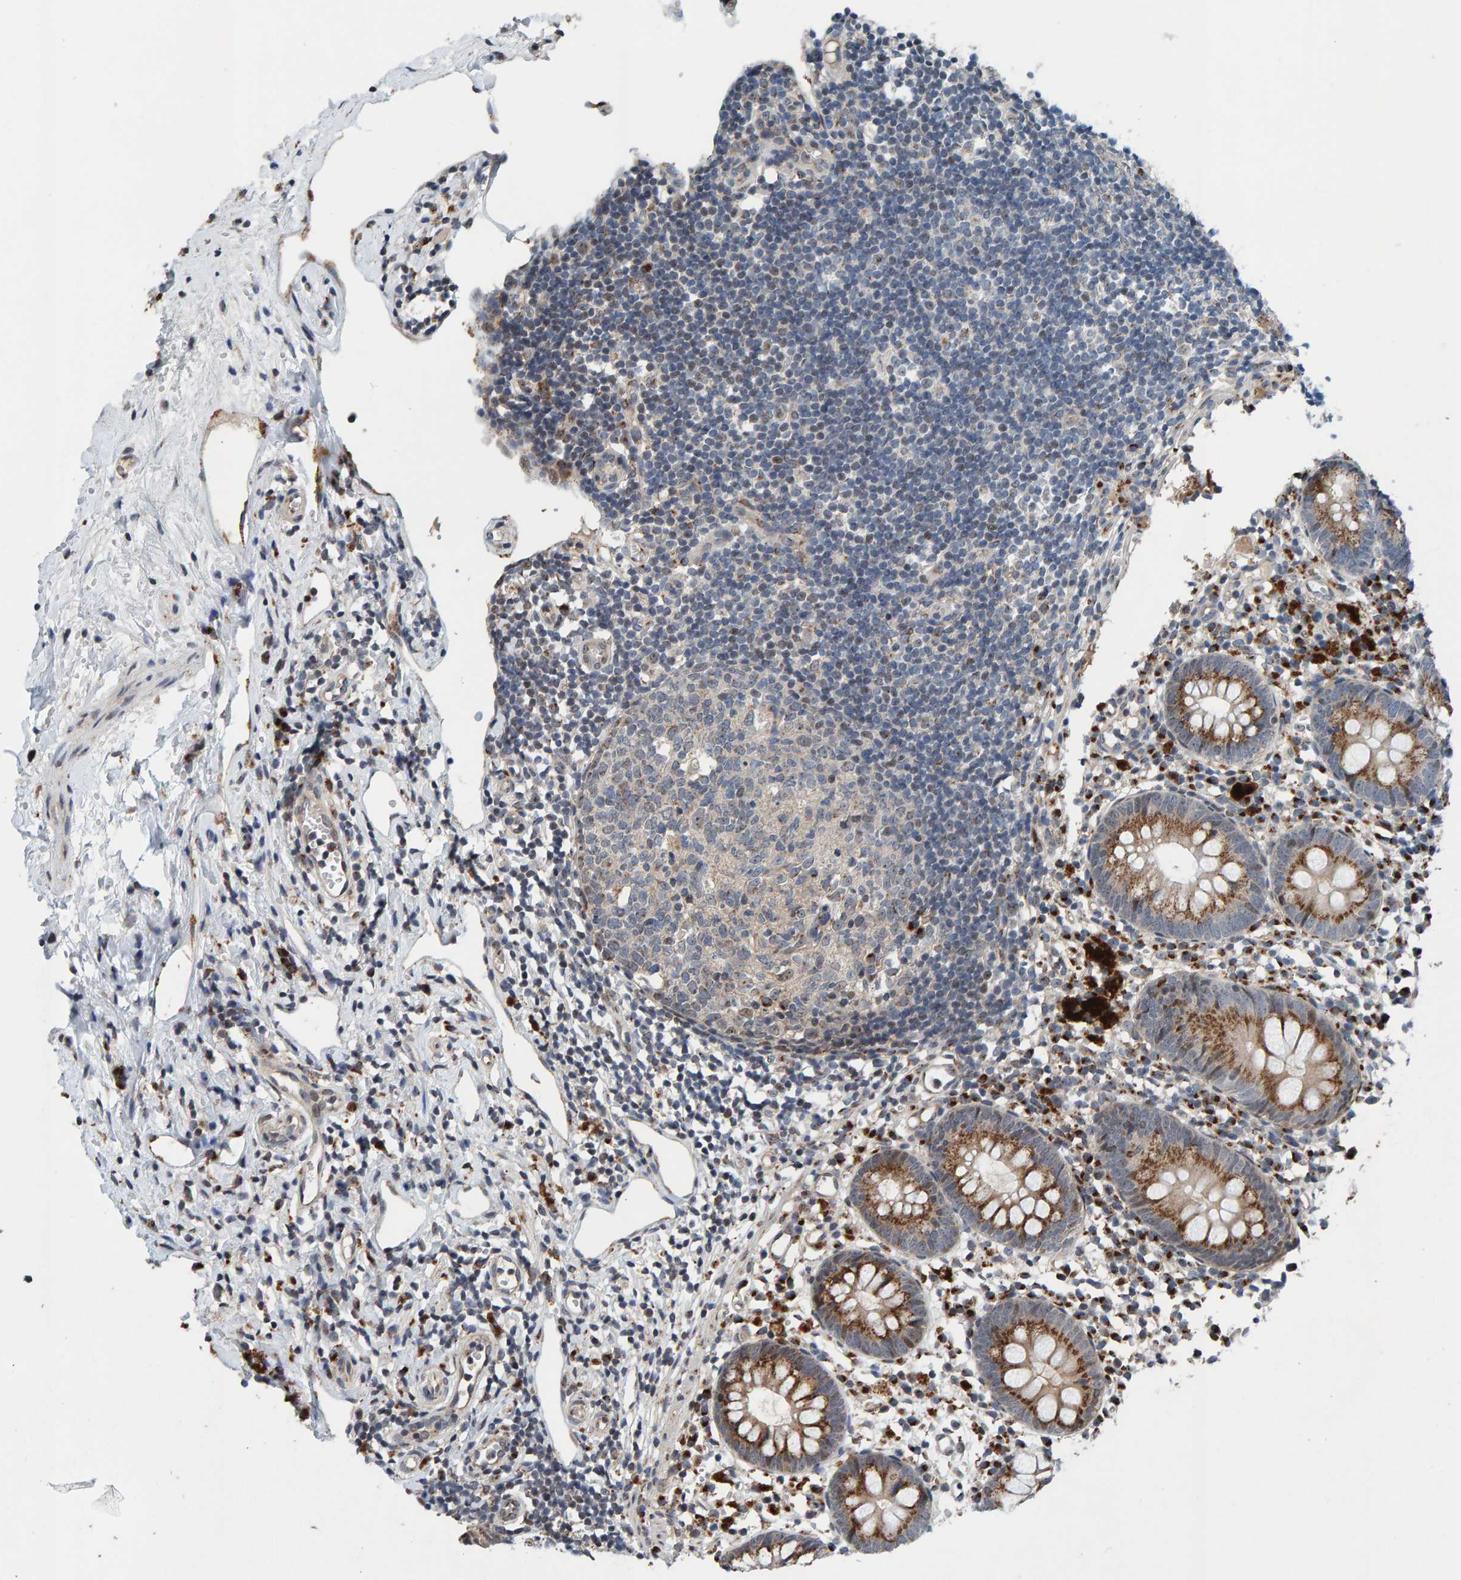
{"staining": {"intensity": "moderate", "quantity": ">75%", "location": "cytoplasmic/membranous"}, "tissue": "appendix", "cell_type": "Glandular cells", "image_type": "normal", "snomed": [{"axis": "morphology", "description": "Normal tissue, NOS"}, {"axis": "topography", "description": "Appendix"}], "caption": "Immunohistochemical staining of normal human appendix exhibits medium levels of moderate cytoplasmic/membranous expression in approximately >75% of glandular cells. (DAB (3,3'-diaminobenzidine) IHC, brown staining for protein, blue staining for nuclei).", "gene": "CCDC25", "patient": {"sex": "female", "age": 20}}